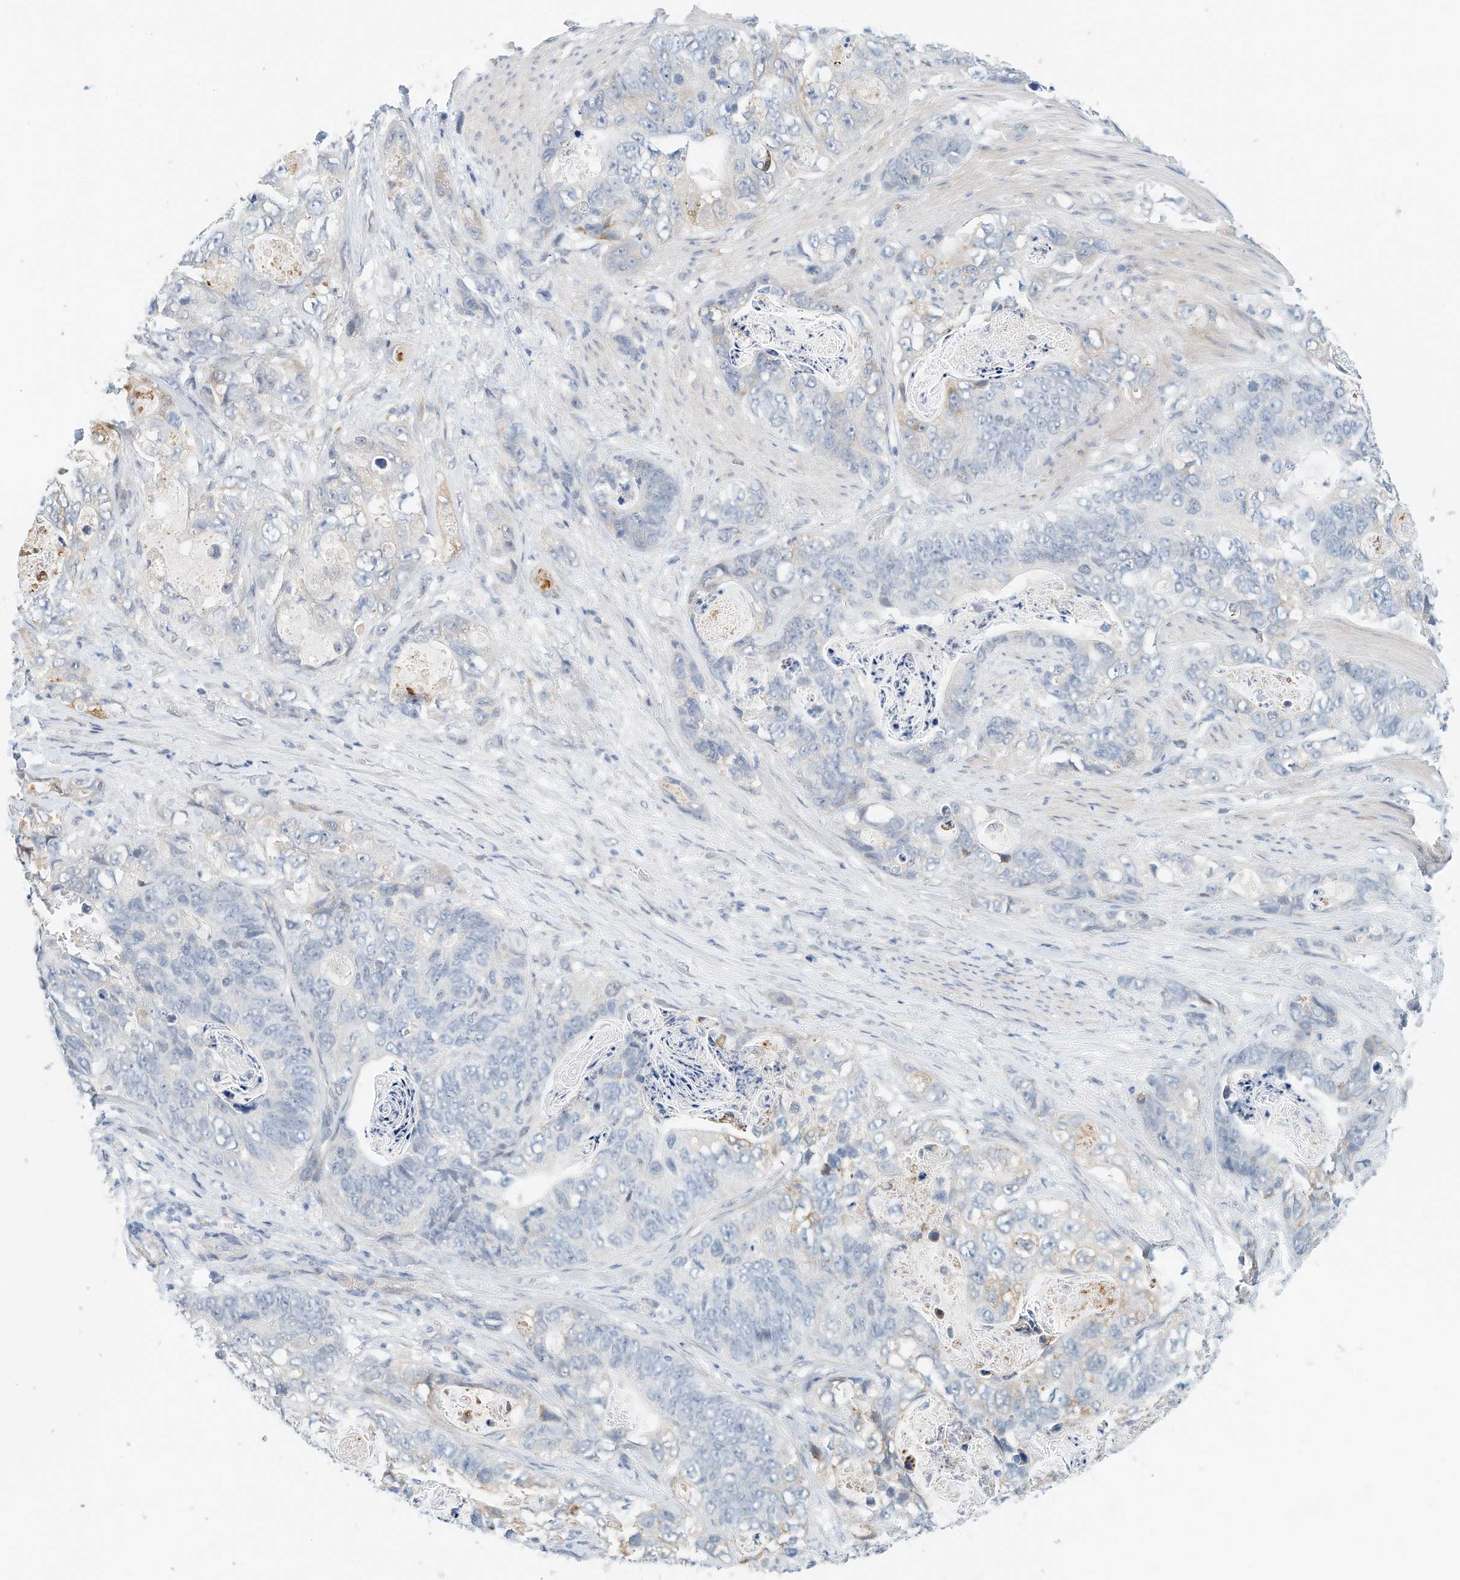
{"staining": {"intensity": "negative", "quantity": "none", "location": "none"}, "tissue": "stomach cancer", "cell_type": "Tumor cells", "image_type": "cancer", "snomed": [{"axis": "morphology", "description": "Normal tissue, NOS"}, {"axis": "morphology", "description": "Adenocarcinoma, NOS"}, {"axis": "topography", "description": "Stomach"}], "caption": "An image of stomach cancer stained for a protein reveals no brown staining in tumor cells.", "gene": "ARHGAP28", "patient": {"sex": "female", "age": 89}}